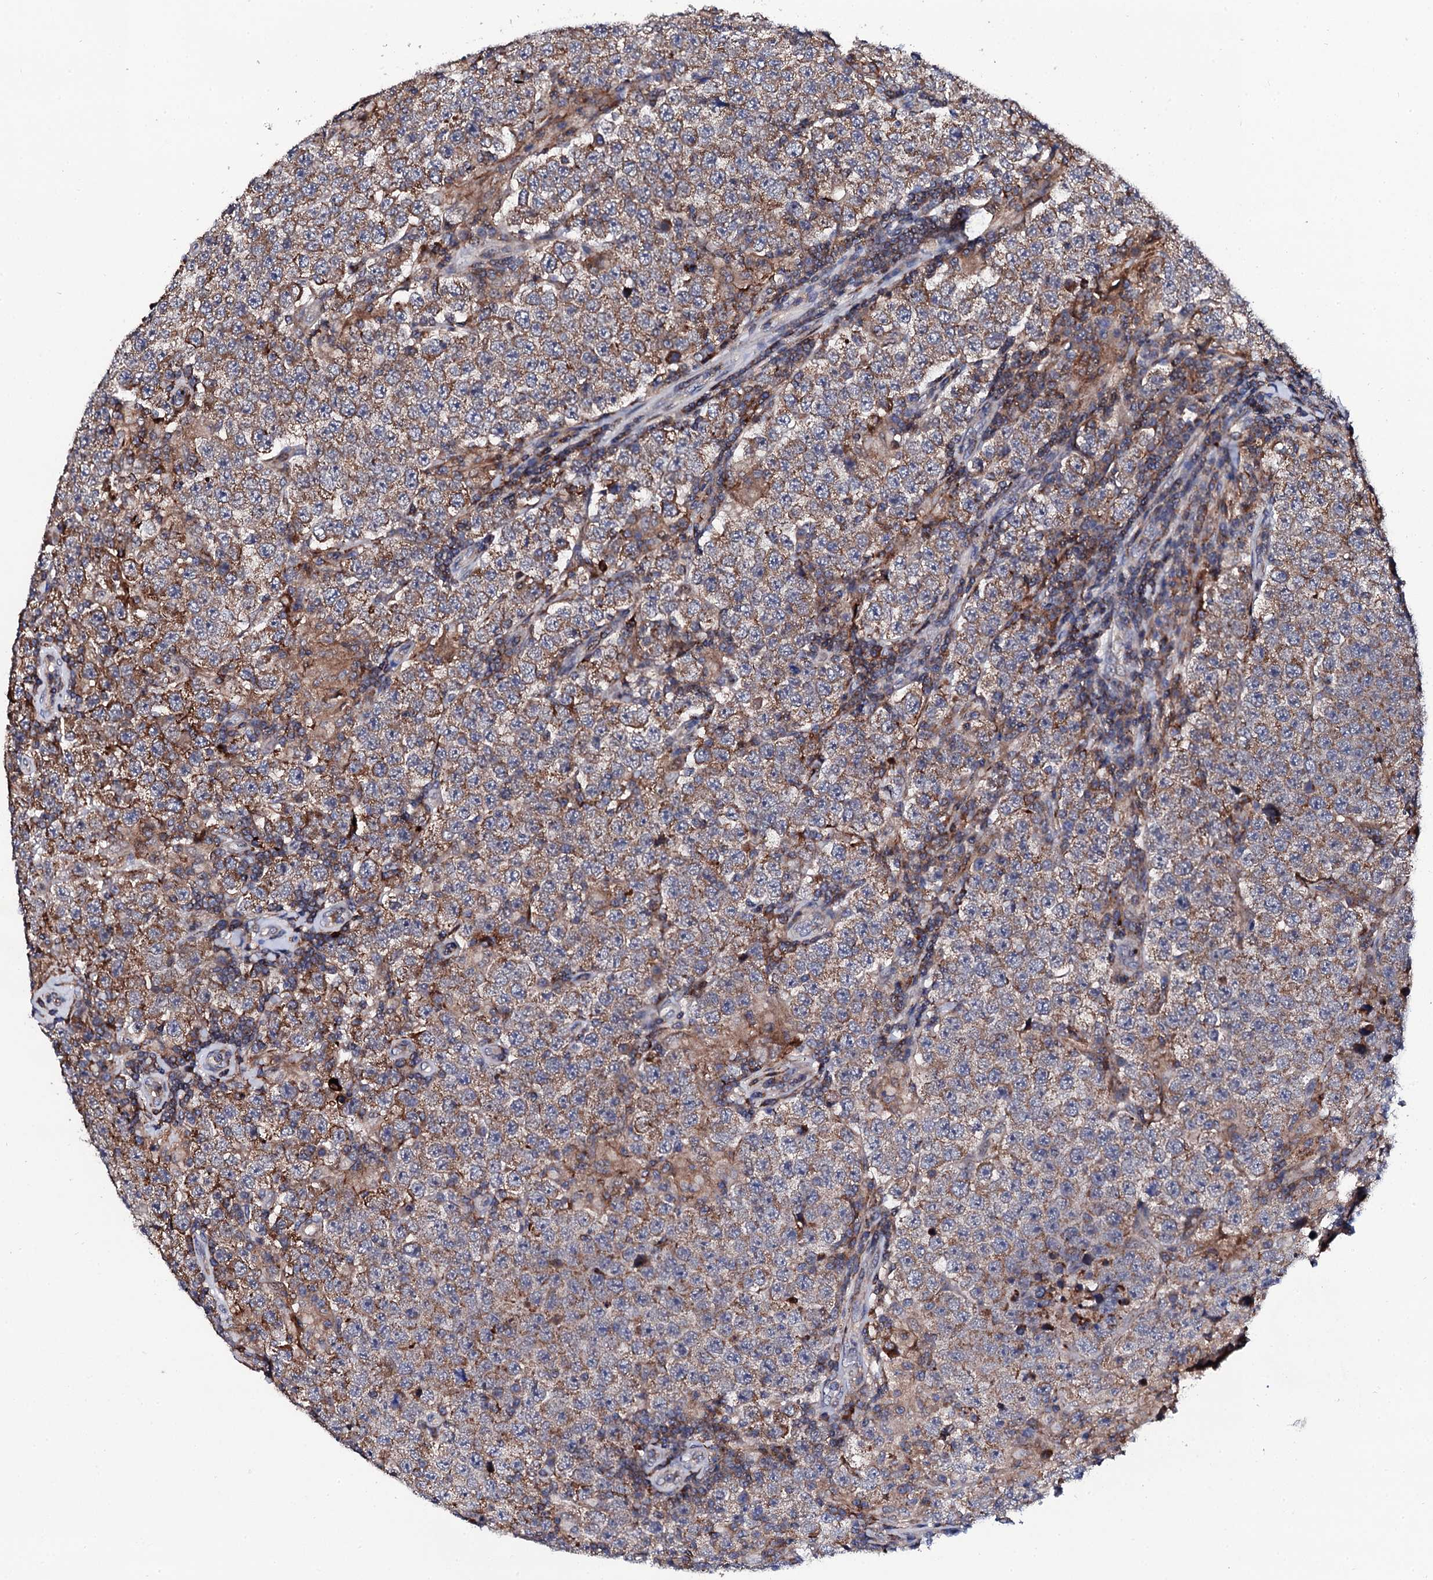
{"staining": {"intensity": "moderate", "quantity": ">75%", "location": "cytoplasmic/membranous"}, "tissue": "testis cancer", "cell_type": "Tumor cells", "image_type": "cancer", "snomed": [{"axis": "morphology", "description": "Normal tissue, NOS"}, {"axis": "morphology", "description": "Urothelial carcinoma, High grade"}, {"axis": "morphology", "description": "Seminoma, NOS"}, {"axis": "morphology", "description": "Carcinoma, Embryonal, NOS"}, {"axis": "topography", "description": "Urinary bladder"}, {"axis": "topography", "description": "Testis"}], "caption": "A brown stain highlights moderate cytoplasmic/membranous staining of a protein in seminoma (testis) tumor cells.", "gene": "COG4", "patient": {"sex": "male", "age": 41}}